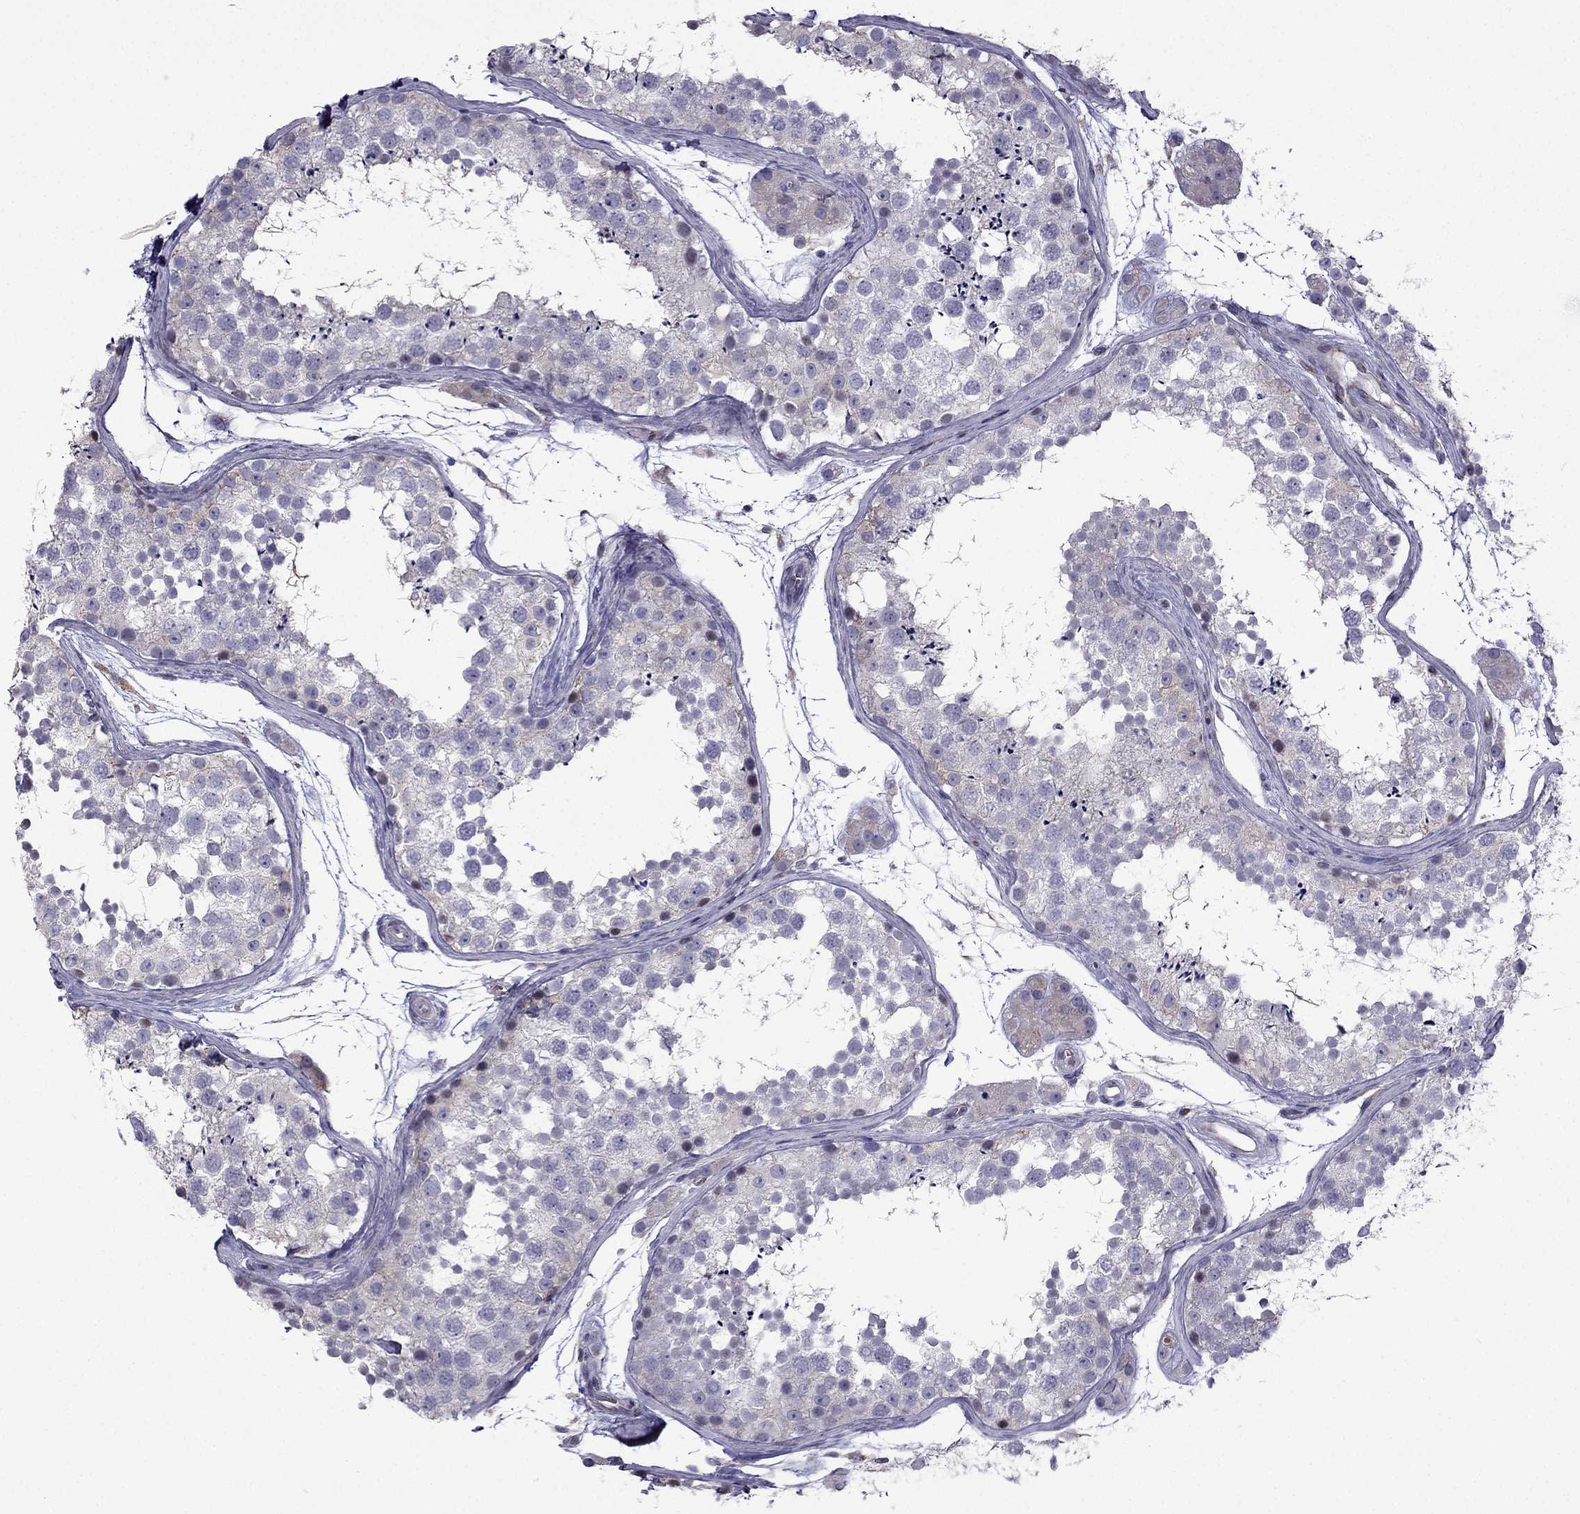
{"staining": {"intensity": "negative", "quantity": "none", "location": "none"}, "tissue": "testis", "cell_type": "Cells in seminiferous ducts", "image_type": "normal", "snomed": [{"axis": "morphology", "description": "Normal tissue, NOS"}, {"axis": "topography", "description": "Testis"}], "caption": "This photomicrograph is of normal testis stained with IHC to label a protein in brown with the nuclei are counter-stained blue. There is no positivity in cells in seminiferous ducts.", "gene": "IKBIP", "patient": {"sex": "male", "age": 41}}